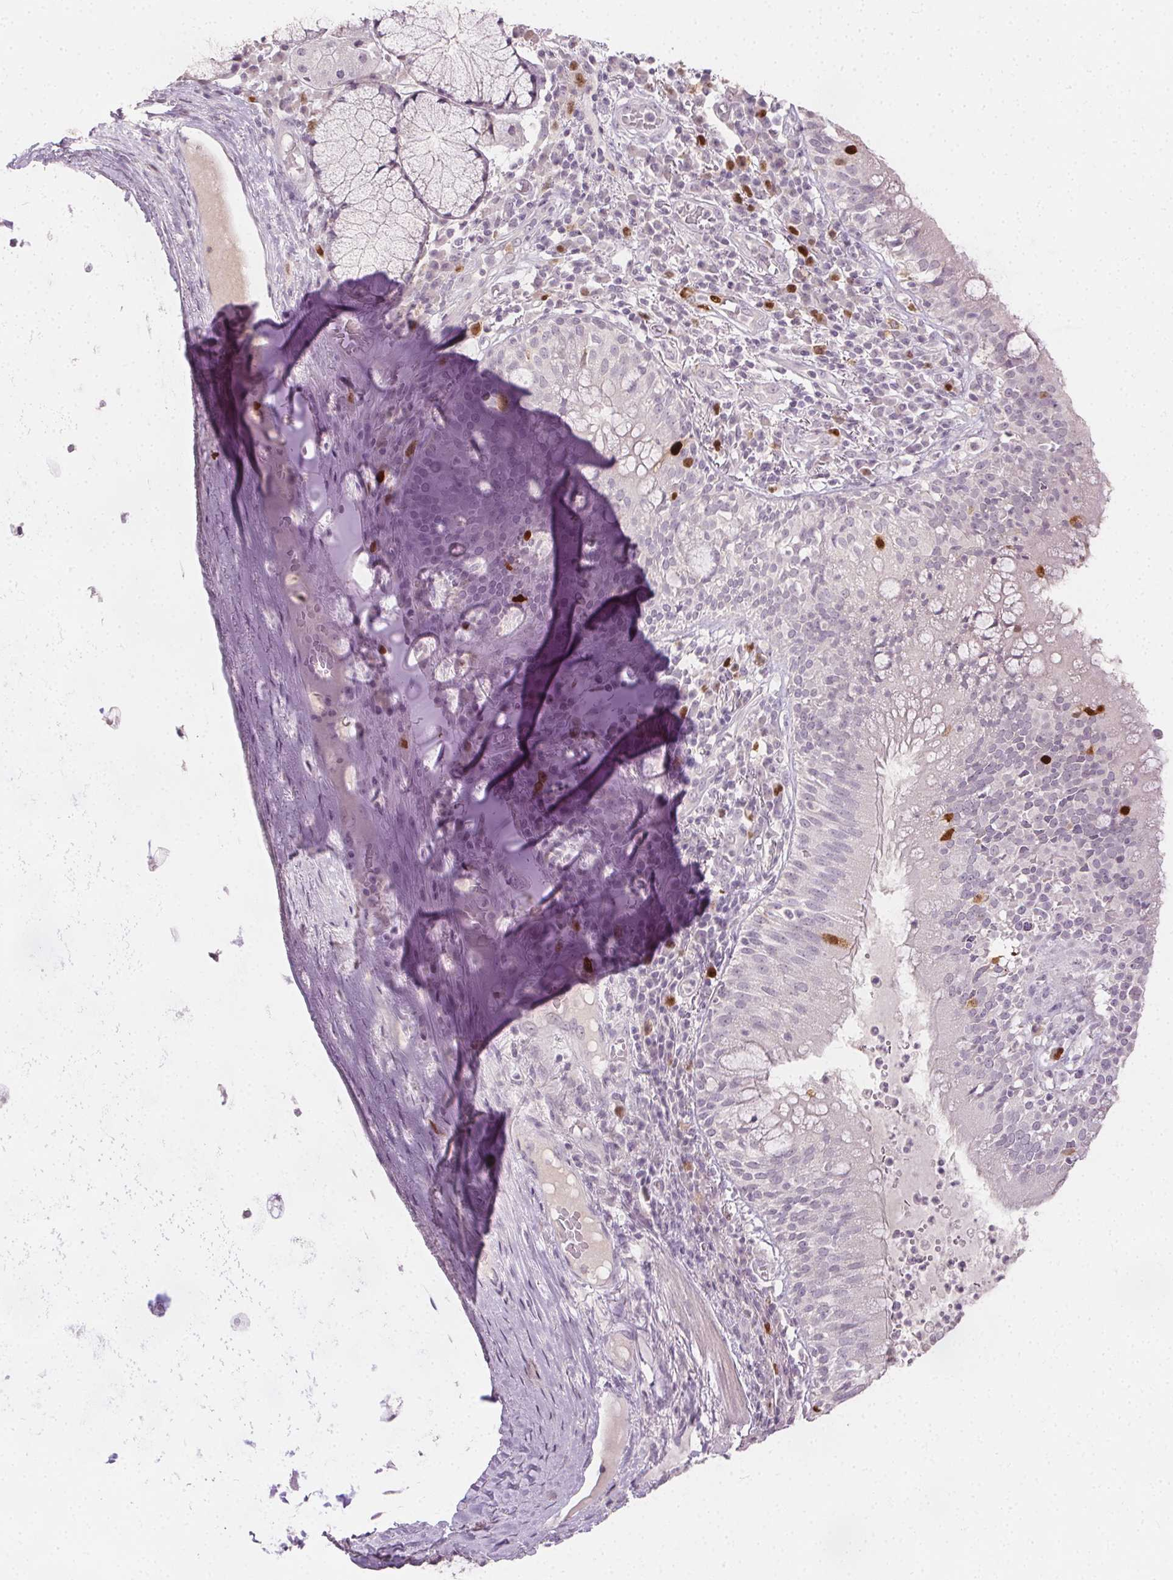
{"staining": {"intensity": "strong", "quantity": "<25%", "location": "nuclear"}, "tissue": "bronchus", "cell_type": "Respiratory epithelial cells", "image_type": "normal", "snomed": [{"axis": "morphology", "description": "Normal tissue, NOS"}, {"axis": "topography", "description": "Cartilage tissue"}, {"axis": "topography", "description": "Bronchus"}], "caption": "Immunohistochemical staining of benign human bronchus demonstrates <25% levels of strong nuclear protein expression in about <25% of respiratory epithelial cells.", "gene": "ANLN", "patient": {"sex": "male", "age": 56}}